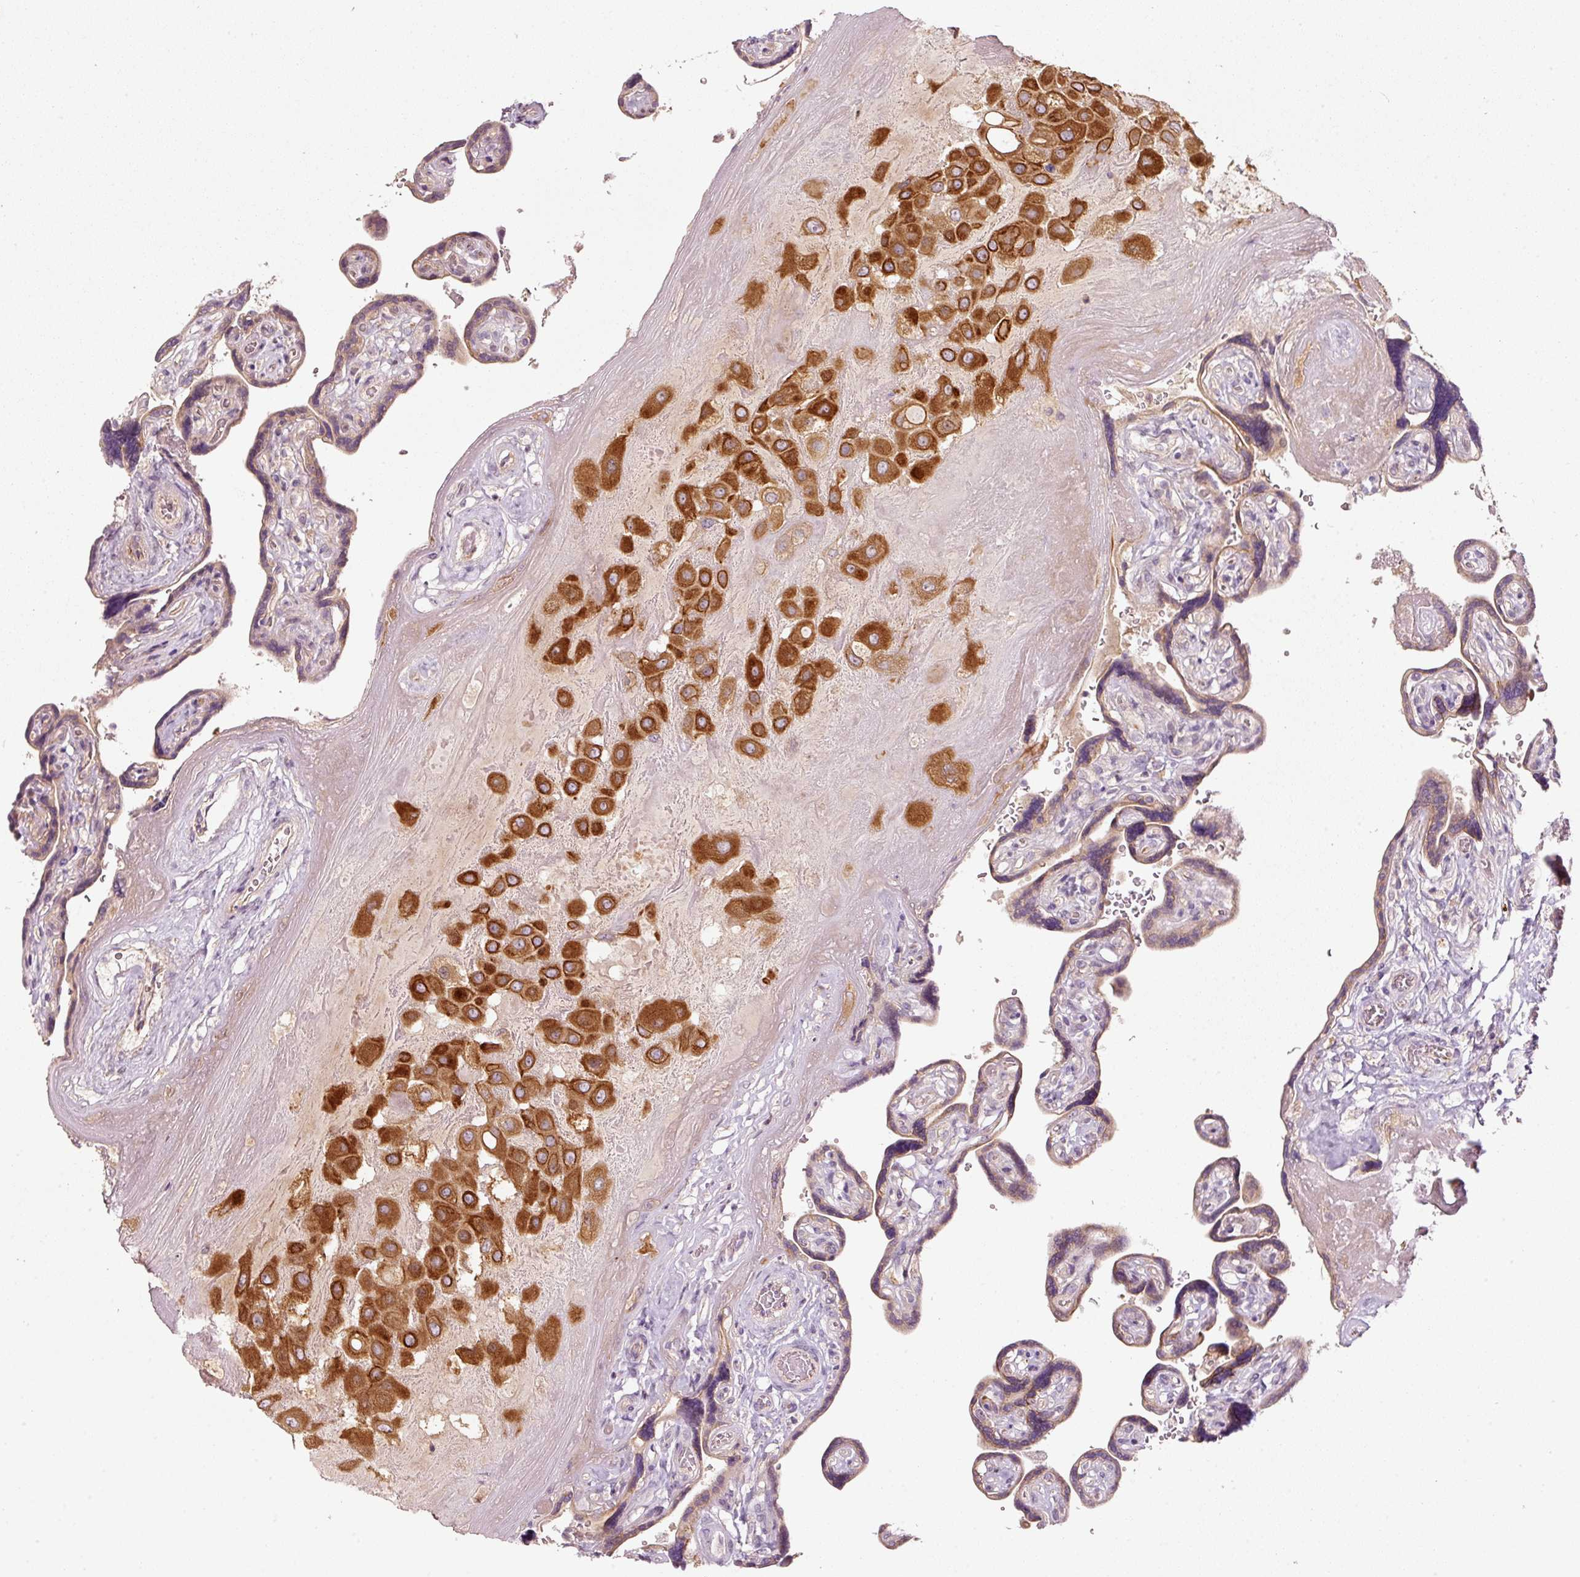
{"staining": {"intensity": "strong", "quantity": ">75%", "location": "cytoplasmic/membranous"}, "tissue": "placenta", "cell_type": "Decidual cells", "image_type": "normal", "snomed": [{"axis": "morphology", "description": "Normal tissue, NOS"}, {"axis": "topography", "description": "Placenta"}], "caption": "IHC of benign human placenta displays high levels of strong cytoplasmic/membranous staining in approximately >75% of decidual cells. The protein is shown in brown color, while the nuclei are stained blue.", "gene": "MAP10", "patient": {"sex": "female", "age": 32}}